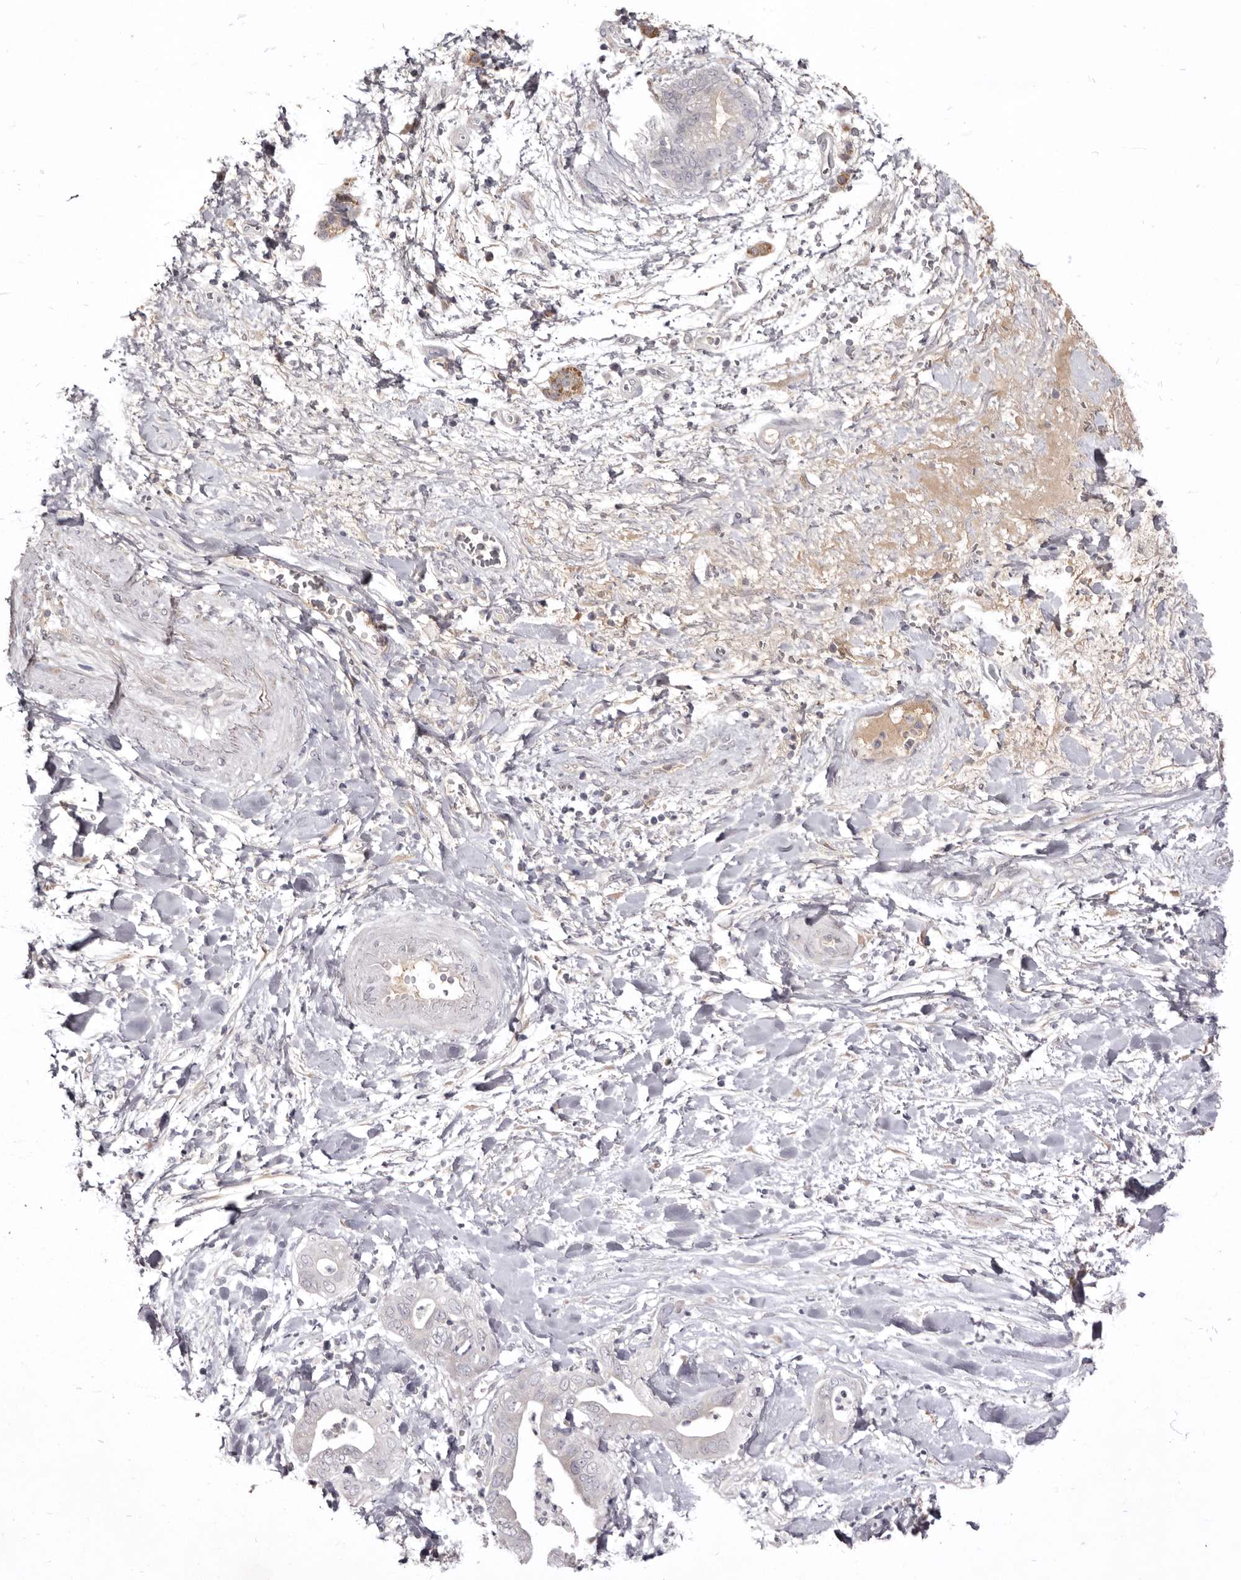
{"staining": {"intensity": "negative", "quantity": "none", "location": "none"}, "tissue": "pancreatic cancer", "cell_type": "Tumor cells", "image_type": "cancer", "snomed": [{"axis": "morphology", "description": "Adenocarcinoma, NOS"}, {"axis": "topography", "description": "Pancreas"}], "caption": "A micrograph of human adenocarcinoma (pancreatic) is negative for staining in tumor cells.", "gene": "NENF", "patient": {"sex": "female", "age": 78}}